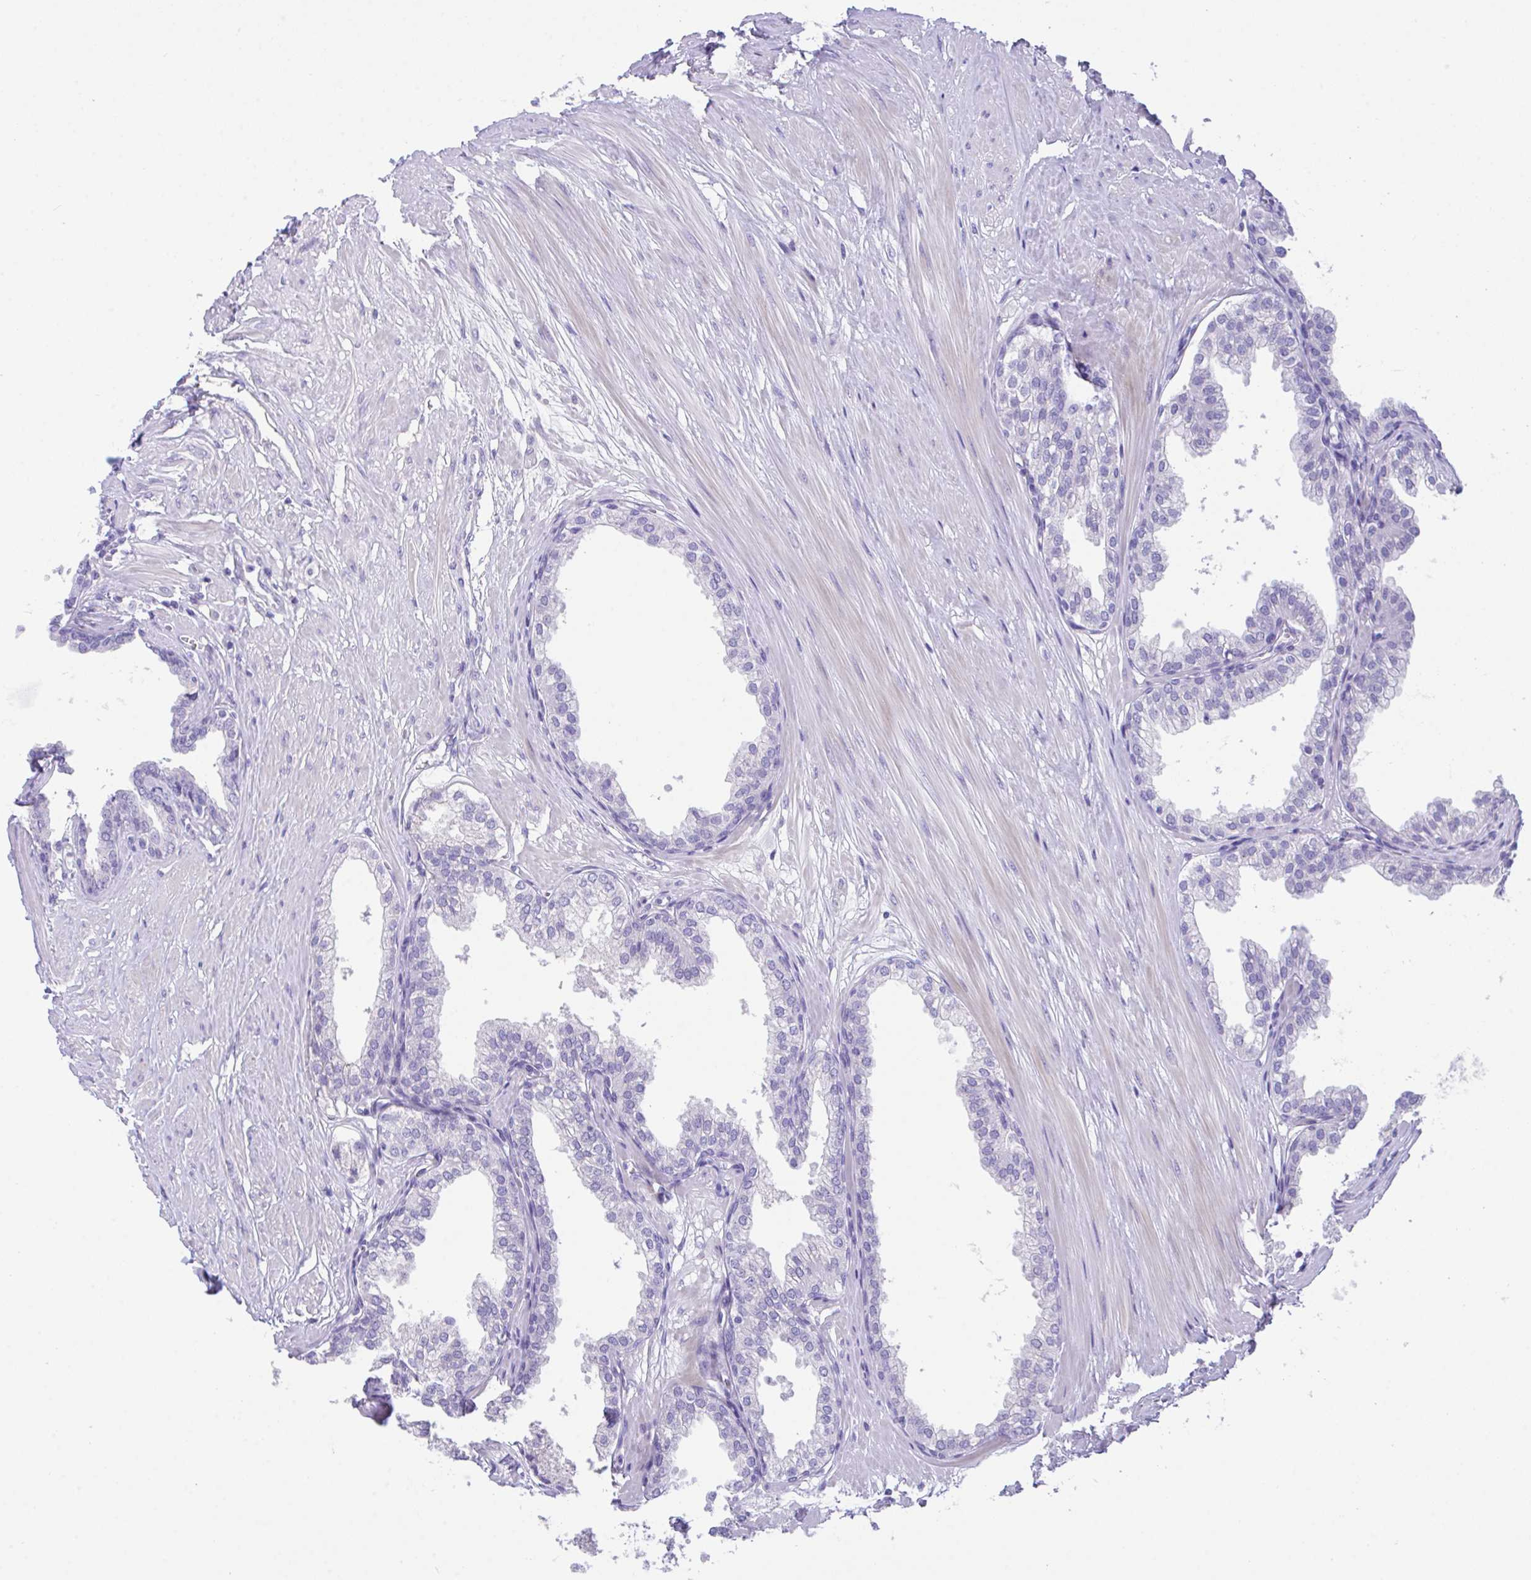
{"staining": {"intensity": "negative", "quantity": "none", "location": "none"}, "tissue": "prostate", "cell_type": "Glandular cells", "image_type": "normal", "snomed": [{"axis": "morphology", "description": "Normal tissue, NOS"}, {"axis": "topography", "description": "Prostate"}, {"axis": "topography", "description": "Peripheral nerve tissue"}], "caption": "IHC histopathology image of benign human prostate stained for a protein (brown), which reveals no expression in glandular cells.", "gene": "SLC16A6", "patient": {"sex": "male", "age": 55}}